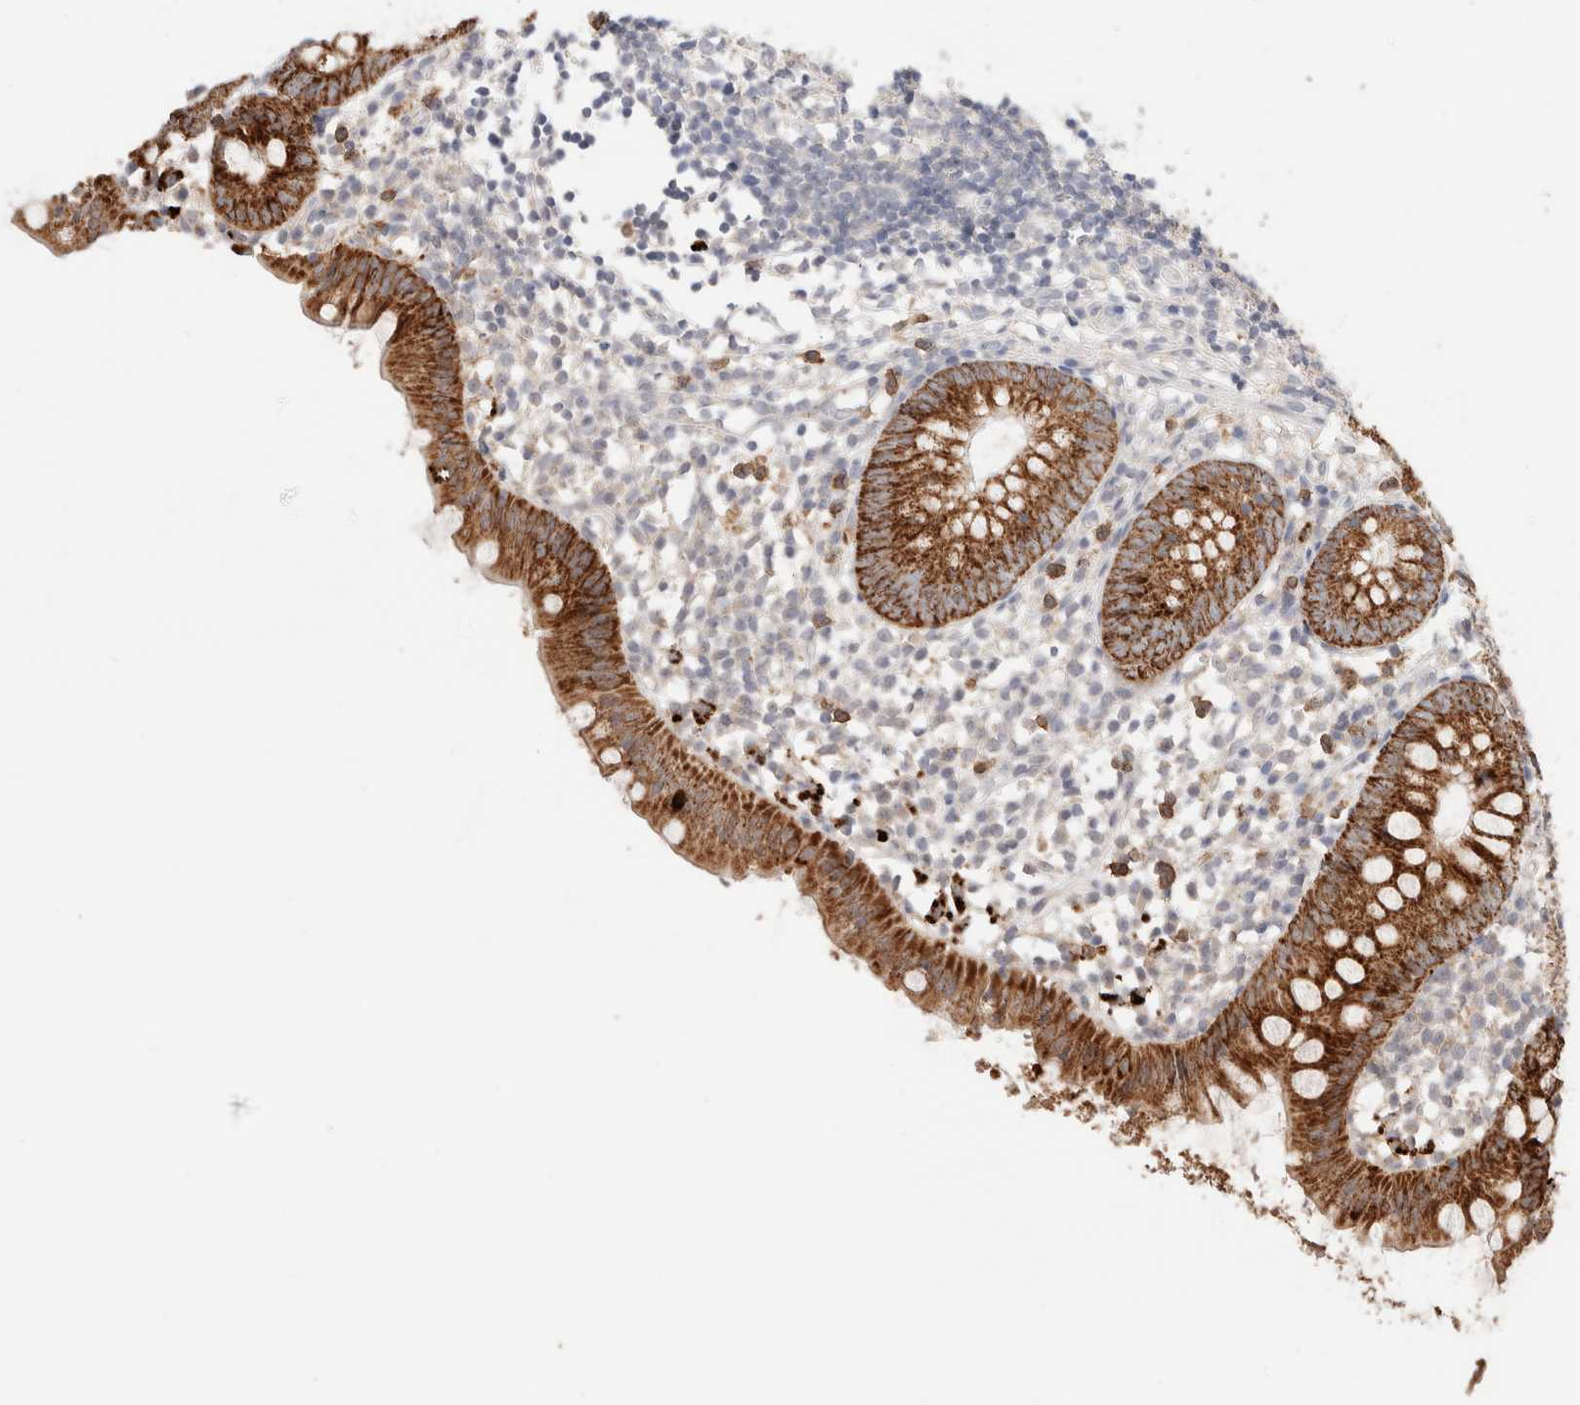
{"staining": {"intensity": "strong", "quantity": ">75%", "location": "cytoplasmic/membranous"}, "tissue": "appendix", "cell_type": "Glandular cells", "image_type": "normal", "snomed": [{"axis": "morphology", "description": "Normal tissue, NOS"}, {"axis": "topography", "description": "Appendix"}], "caption": "DAB immunohistochemical staining of normal human appendix demonstrates strong cytoplasmic/membranous protein positivity in about >75% of glandular cells.", "gene": "TRIM41", "patient": {"sex": "female", "age": 20}}